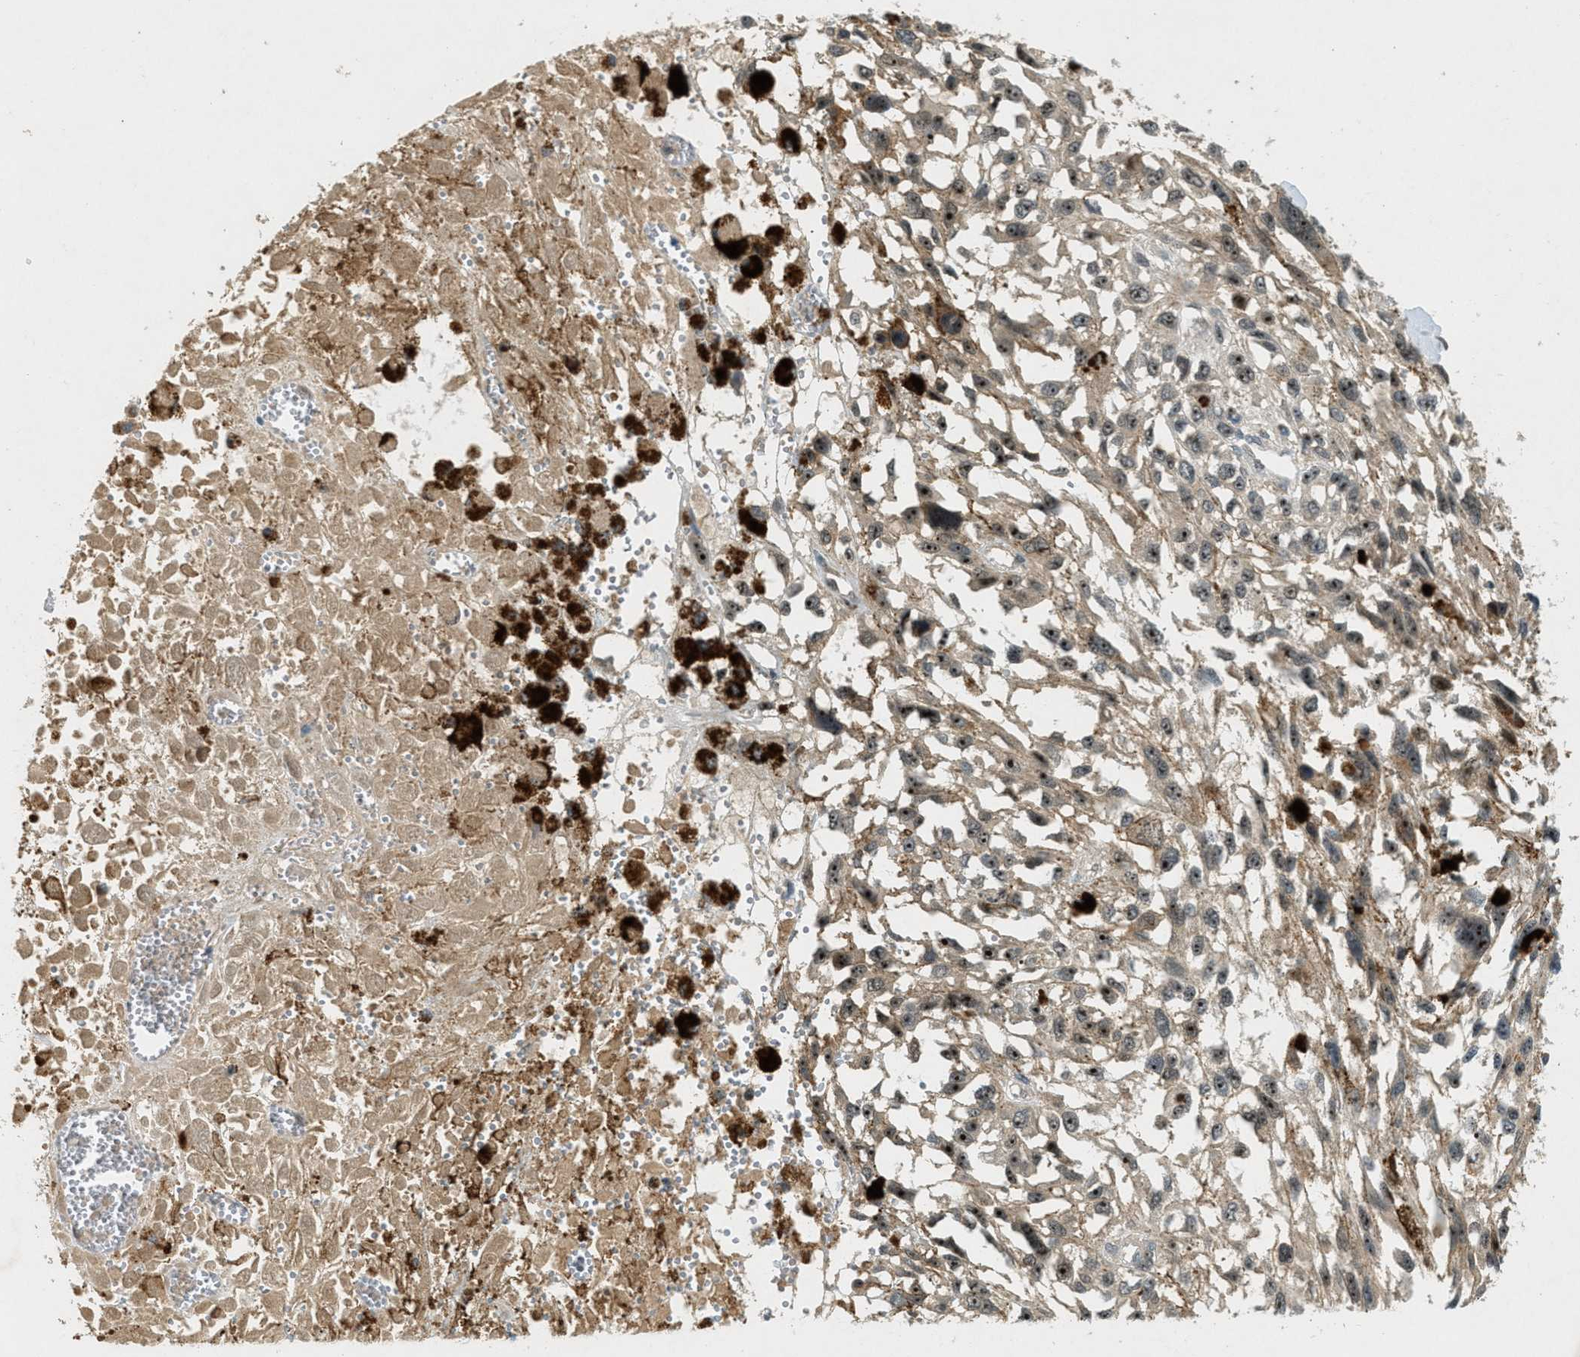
{"staining": {"intensity": "moderate", "quantity": "25%-75%", "location": "nuclear"}, "tissue": "melanoma", "cell_type": "Tumor cells", "image_type": "cancer", "snomed": [{"axis": "morphology", "description": "Malignant melanoma, Metastatic site"}, {"axis": "topography", "description": "Lymph node"}], "caption": "A high-resolution image shows immunohistochemistry staining of melanoma, which reveals moderate nuclear staining in approximately 25%-75% of tumor cells. (Stains: DAB (3,3'-diaminobenzidine) in brown, nuclei in blue, Microscopy: brightfield microscopy at high magnification).", "gene": "STK11", "patient": {"sex": "male", "age": 59}}